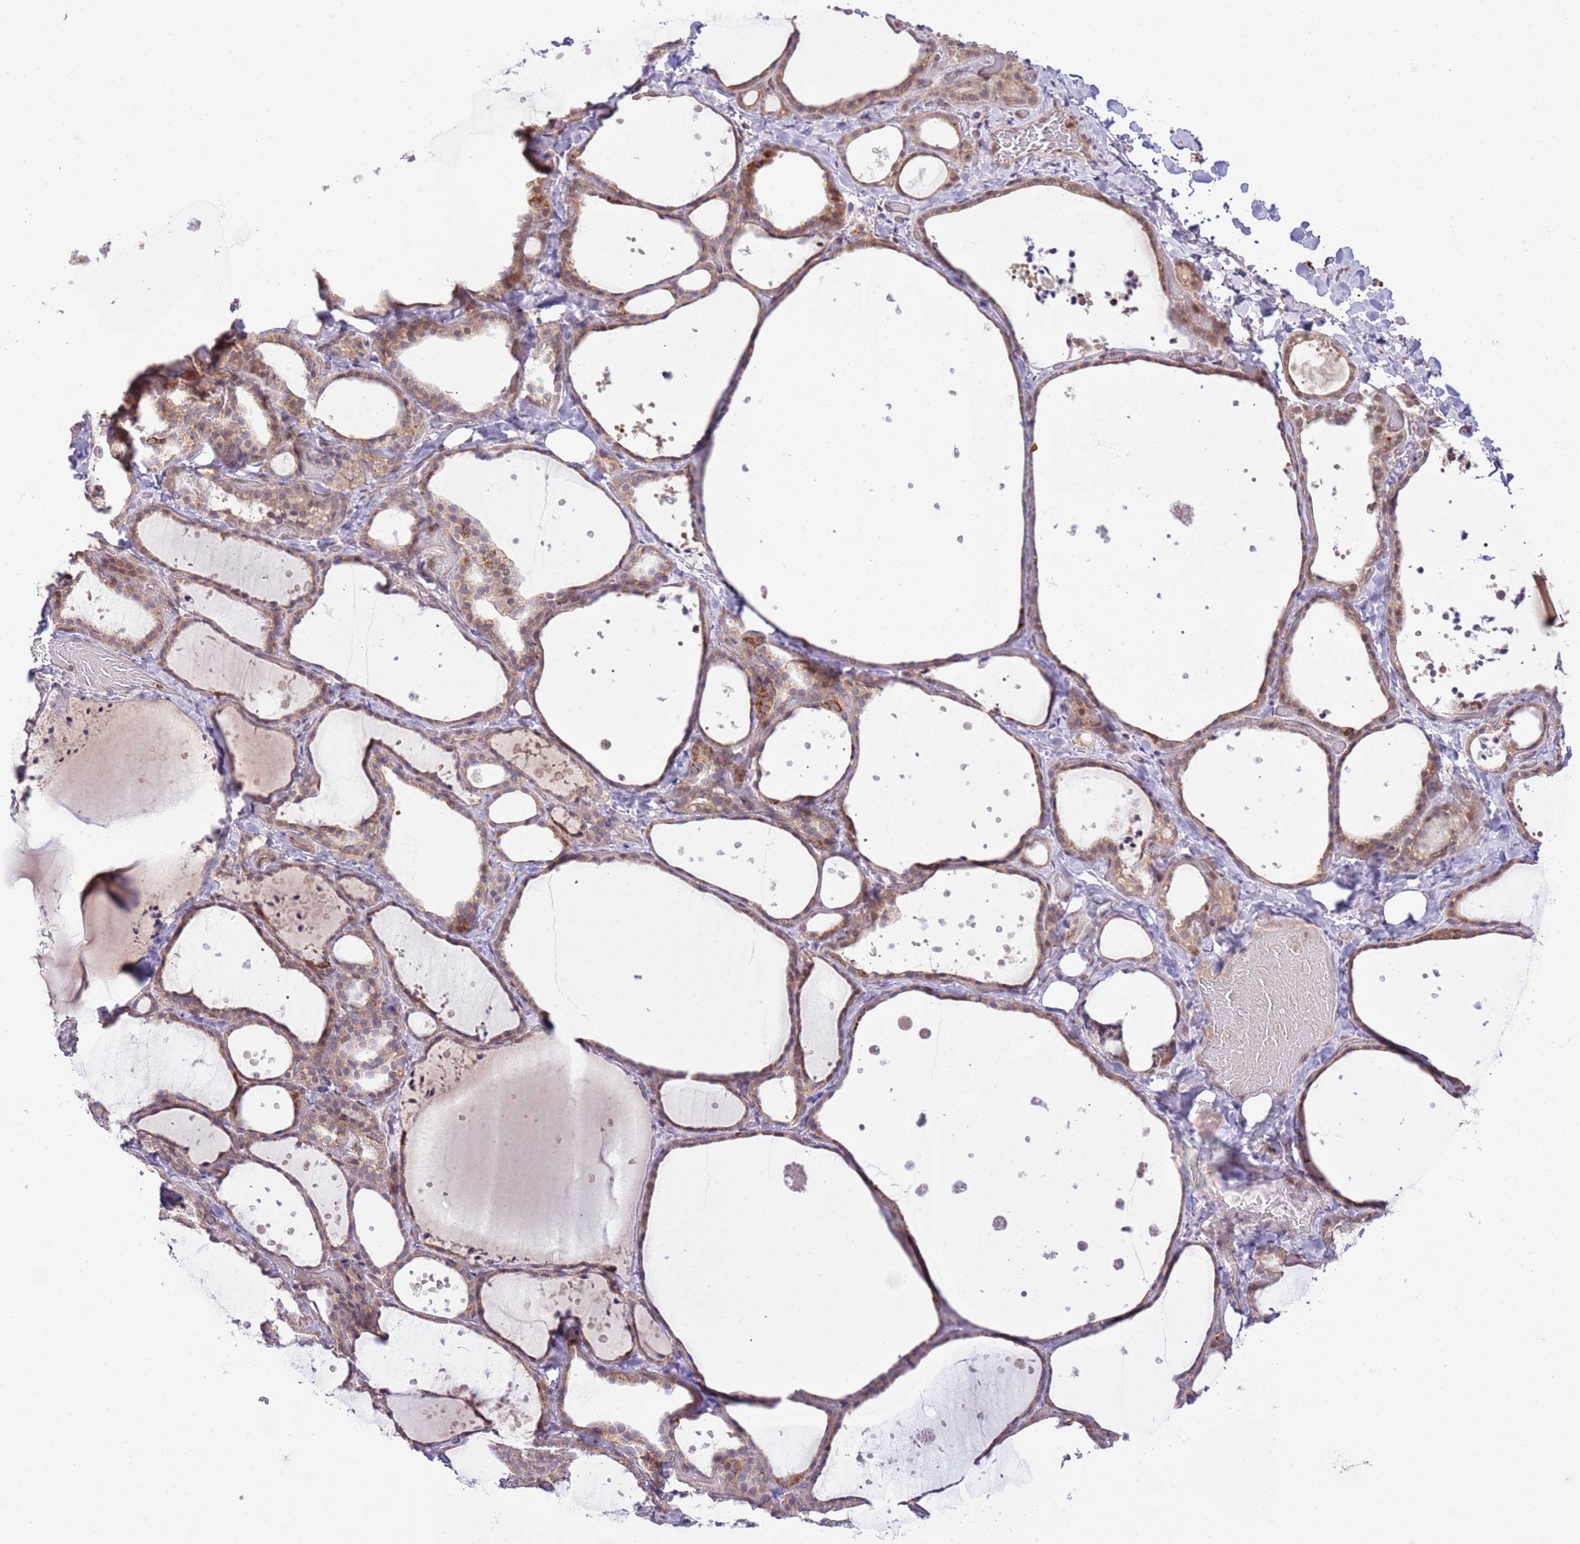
{"staining": {"intensity": "moderate", "quantity": ">75%", "location": "cytoplasmic/membranous"}, "tissue": "thyroid gland", "cell_type": "Glandular cells", "image_type": "normal", "snomed": [{"axis": "morphology", "description": "Normal tissue, NOS"}, {"axis": "topography", "description": "Thyroid gland"}], "caption": "DAB immunohistochemical staining of unremarkable thyroid gland exhibits moderate cytoplasmic/membranous protein expression in approximately >75% of glandular cells.", "gene": "CHD1", "patient": {"sex": "female", "age": 44}}